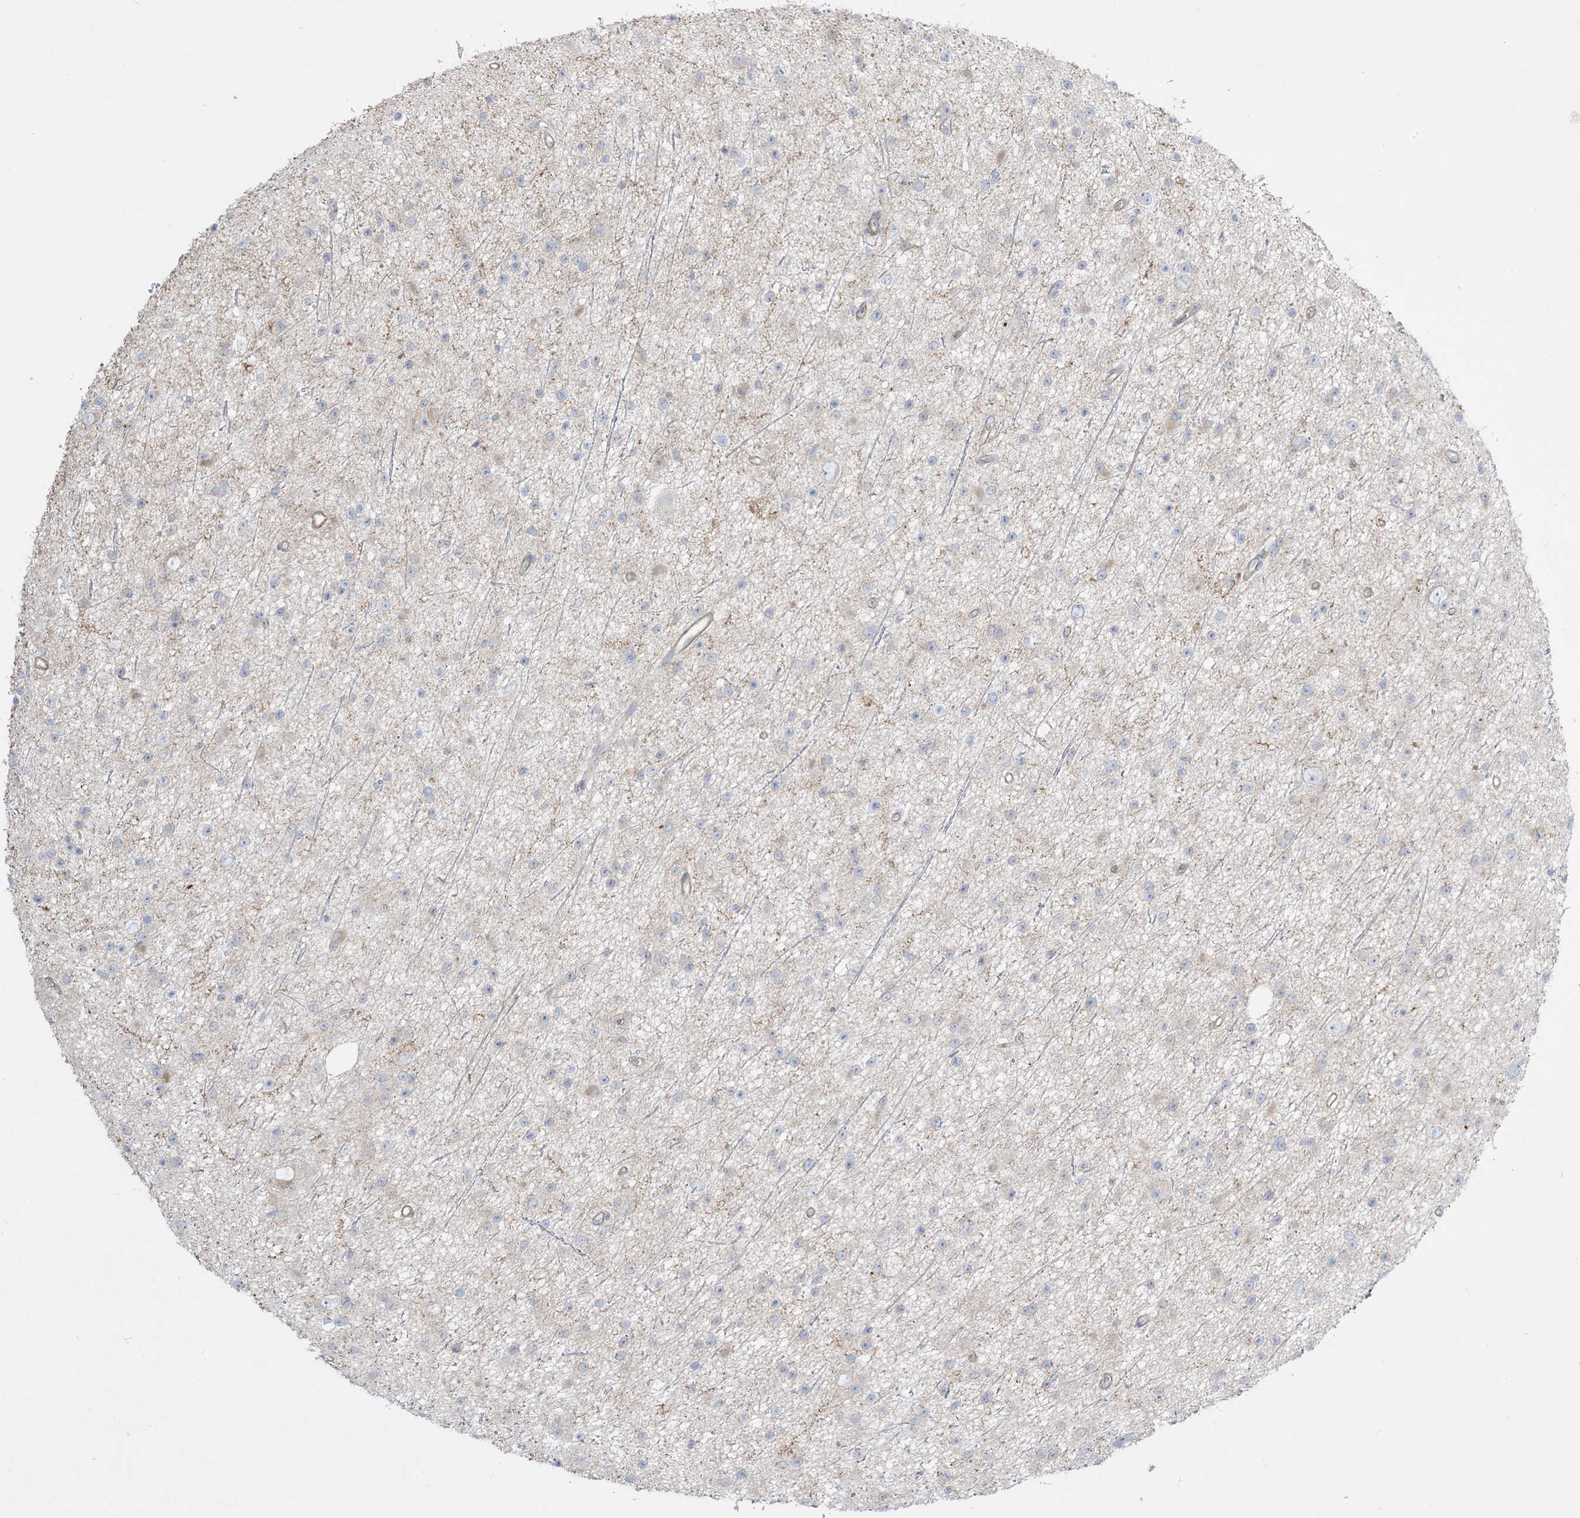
{"staining": {"intensity": "negative", "quantity": "none", "location": "none"}, "tissue": "glioma", "cell_type": "Tumor cells", "image_type": "cancer", "snomed": [{"axis": "morphology", "description": "Glioma, malignant, Low grade"}, {"axis": "topography", "description": "Cerebral cortex"}], "caption": "Tumor cells are negative for protein expression in human malignant glioma (low-grade).", "gene": "ARHGEF9", "patient": {"sex": "female", "age": 39}}